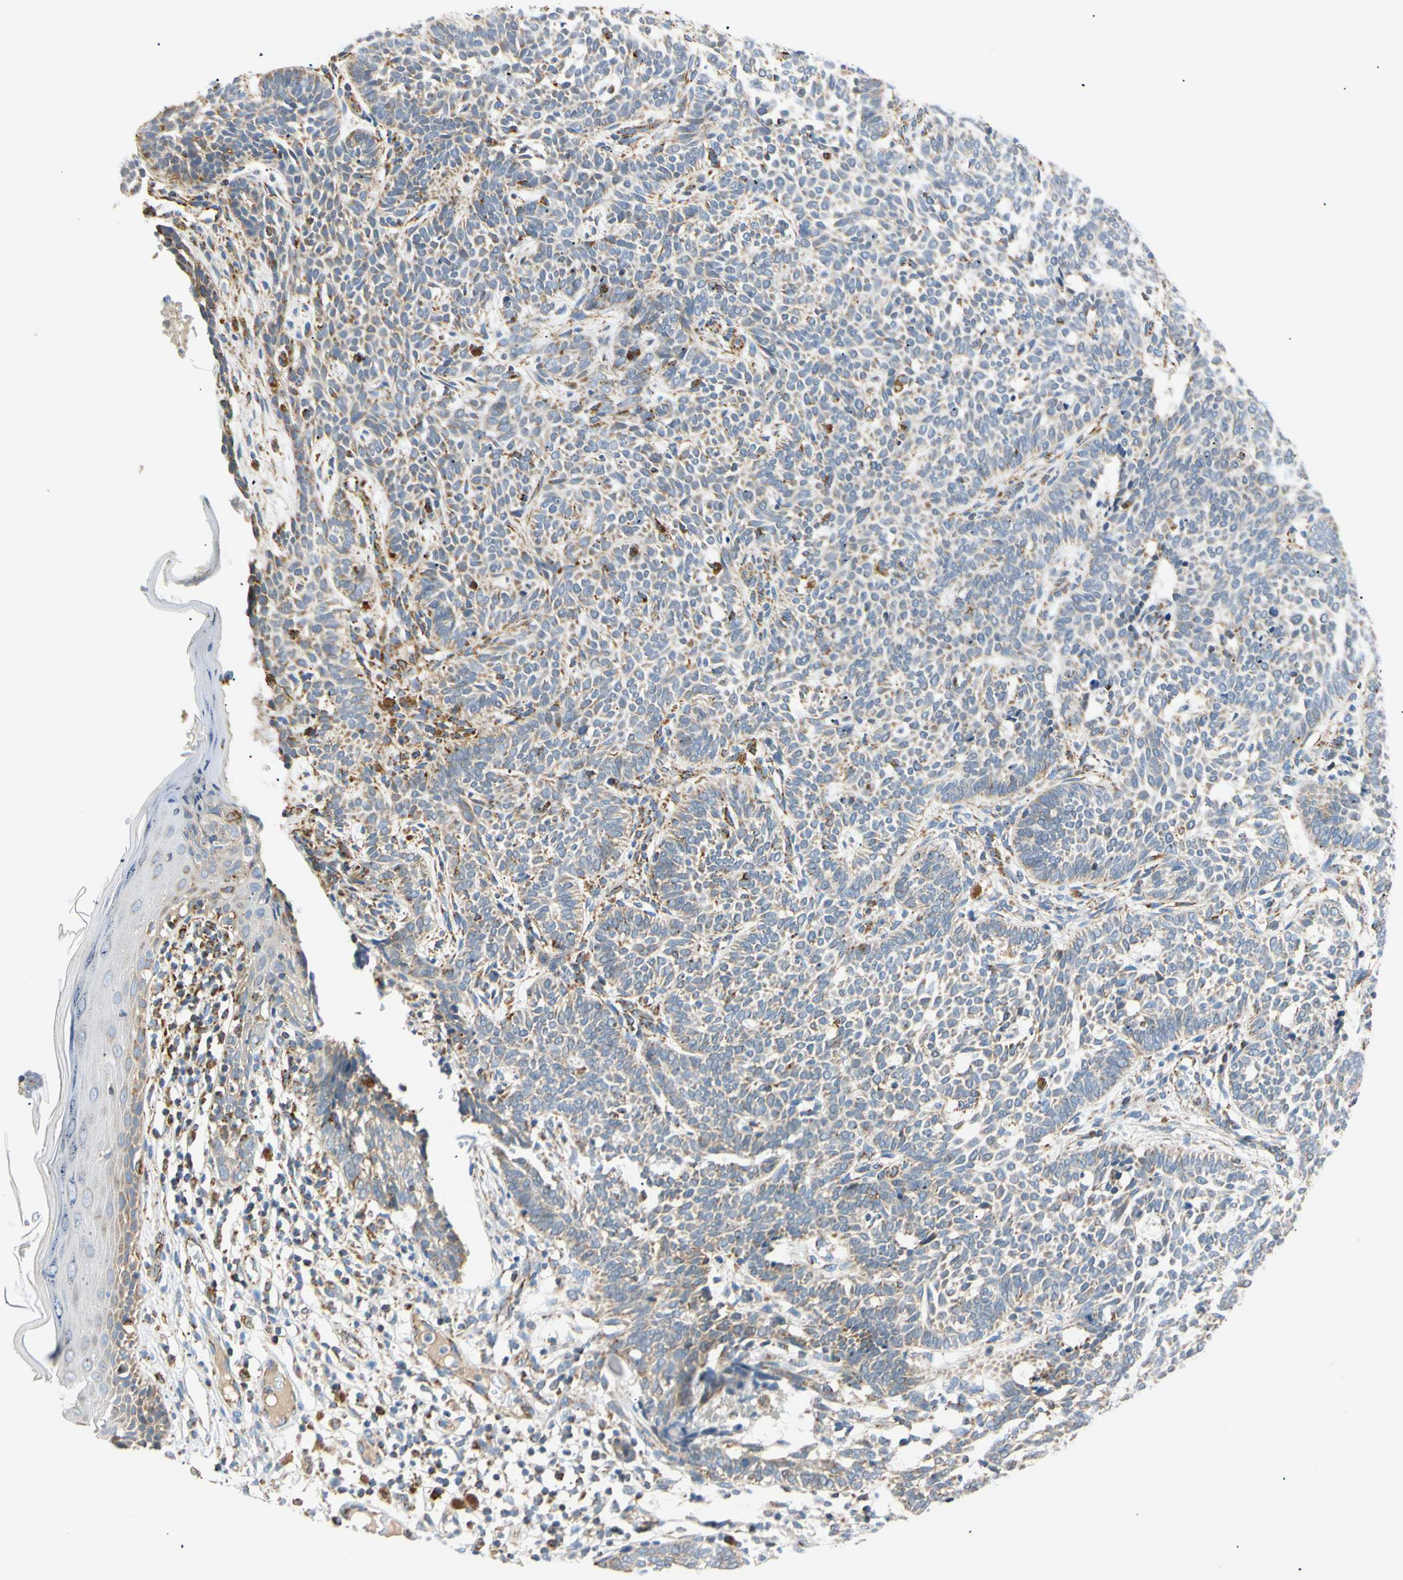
{"staining": {"intensity": "weak", "quantity": "25%-75%", "location": "cytoplasmic/membranous"}, "tissue": "skin cancer", "cell_type": "Tumor cells", "image_type": "cancer", "snomed": [{"axis": "morphology", "description": "Normal tissue, NOS"}, {"axis": "morphology", "description": "Basal cell carcinoma"}, {"axis": "topography", "description": "Skin"}], "caption": "A brown stain shows weak cytoplasmic/membranous positivity of a protein in human basal cell carcinoma (skin) tumor cells.", "gene": "ACAT1", "patient": {"sex": "male", "age": 87}}